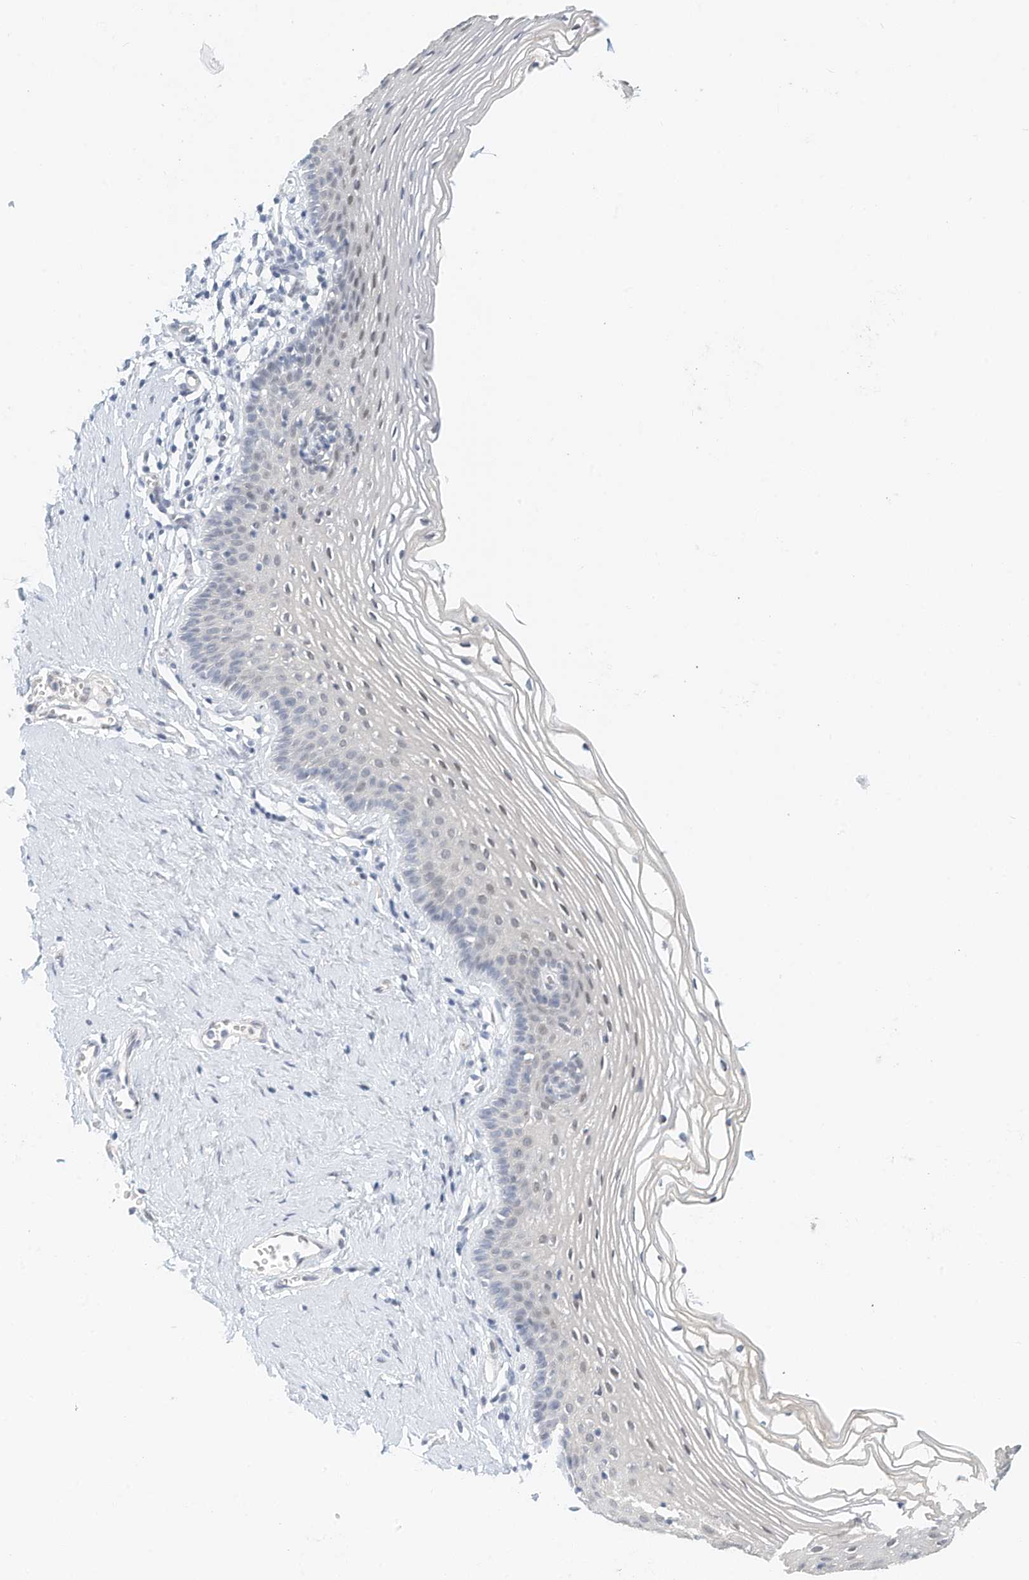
{"staining": {"intensity": "weak", "quantity": "25%-75%", "location": "nuclear"}, "tissue": "vagina", "cell_type": "Squamous epithelial cells", "image_type": "normal", "snomed": [{"axis": "morphology", "description": "Normal tissue, NOS"}, {"axis": "topography", "description": "Vagina"}], "caption": "Immunohistochemistry histopathology image of normal vagina: vagina stained using immunohistochemistry shows low levels of weak protein expression localized specifically in the nuclear of squamous epithelial cells, appearing as a nuclear brown color.", "gene": "ARHGAP28", "patient": {"sex": "female", "age": 32}}